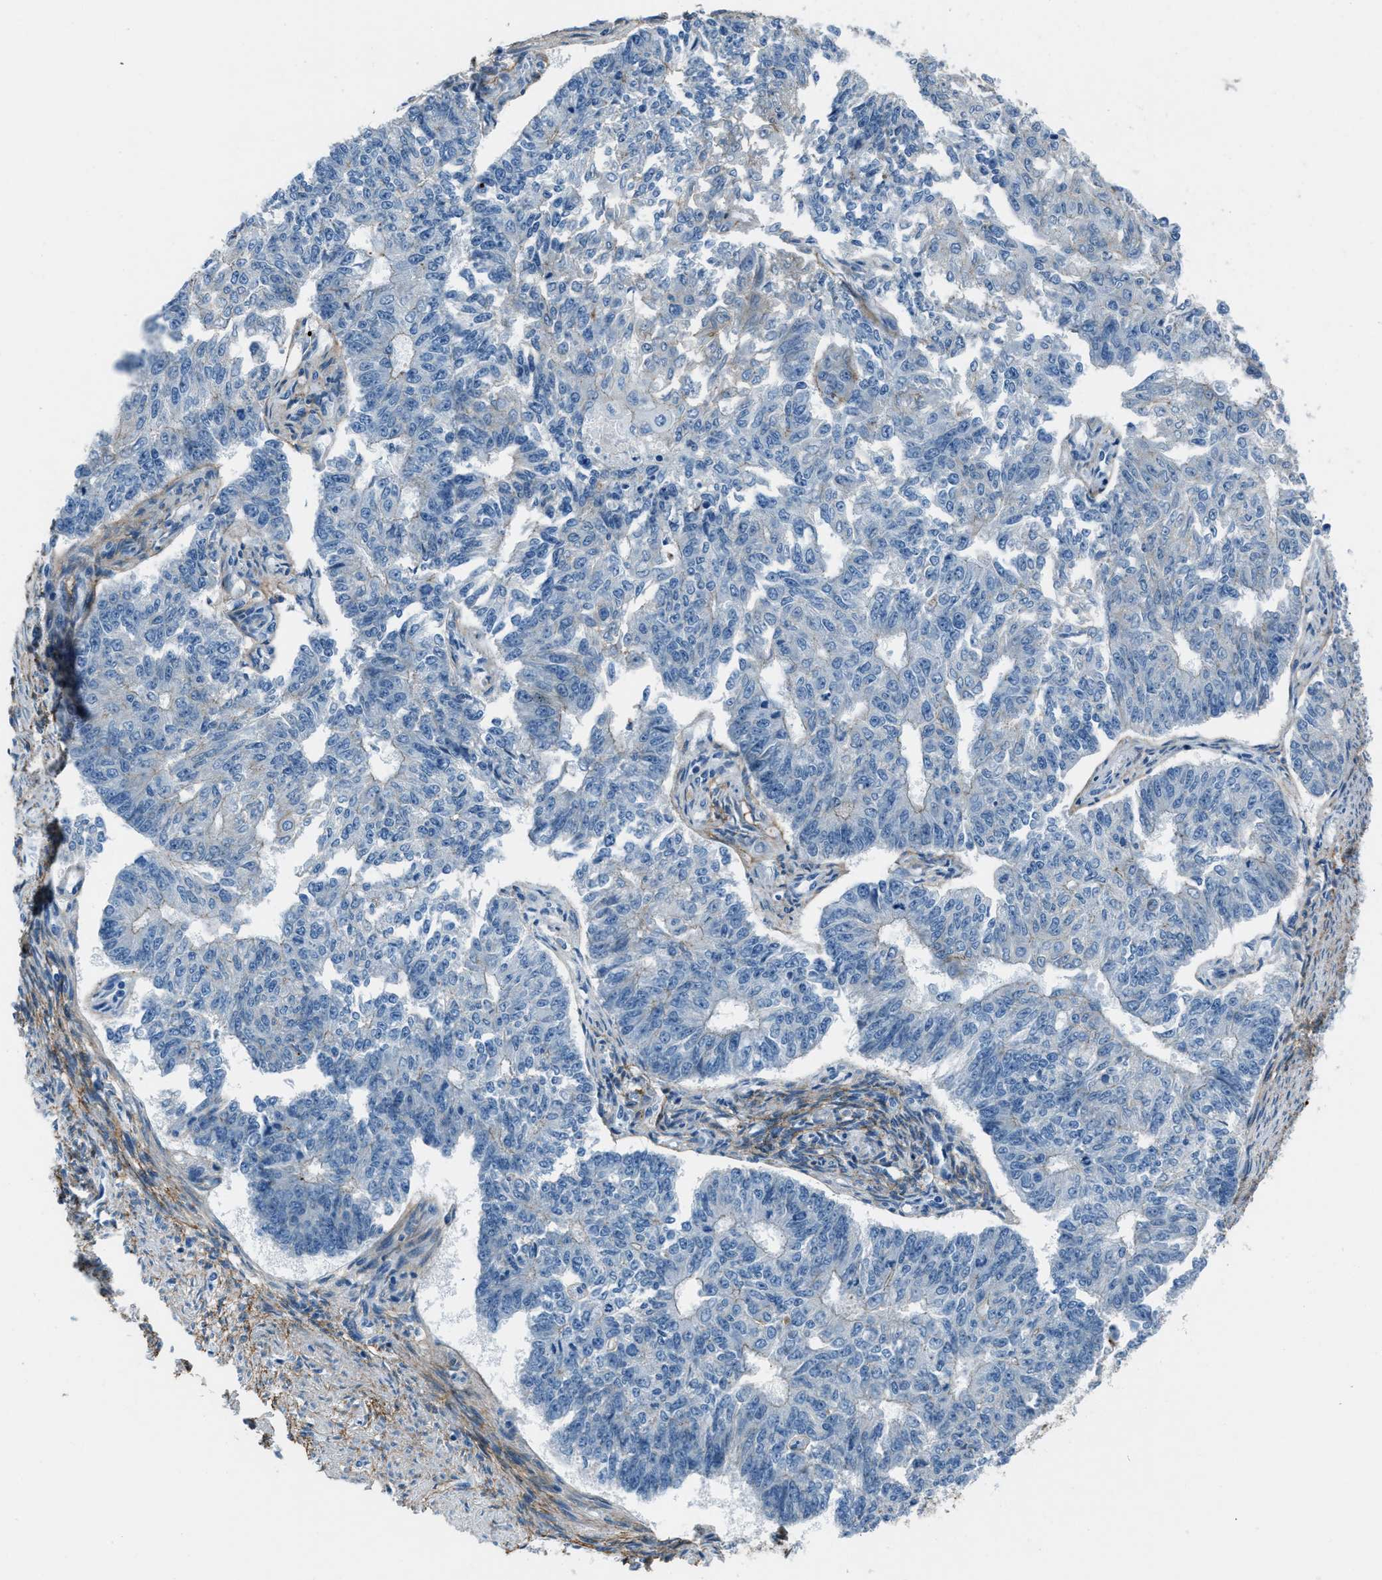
{"staining": {"intensity": "negative", "quantity": "none", "location": "none"}, "tissue": "endometrial cancer", "cell_type": "Tumor cells", "image_type": "cancer", "snomed": [{"axis": "morphology", "description": "Adenocarcinoma, NOS"}, {"axis": "topography", "description": "Endometrium"}], "caption": "Endometrial cancer (adenocarcinoma) was stained to show a protein in brown. There is no significant positivity in tumor cells.", "gene": "FBN1", "patient": {"sex": "female", "age": 32}}